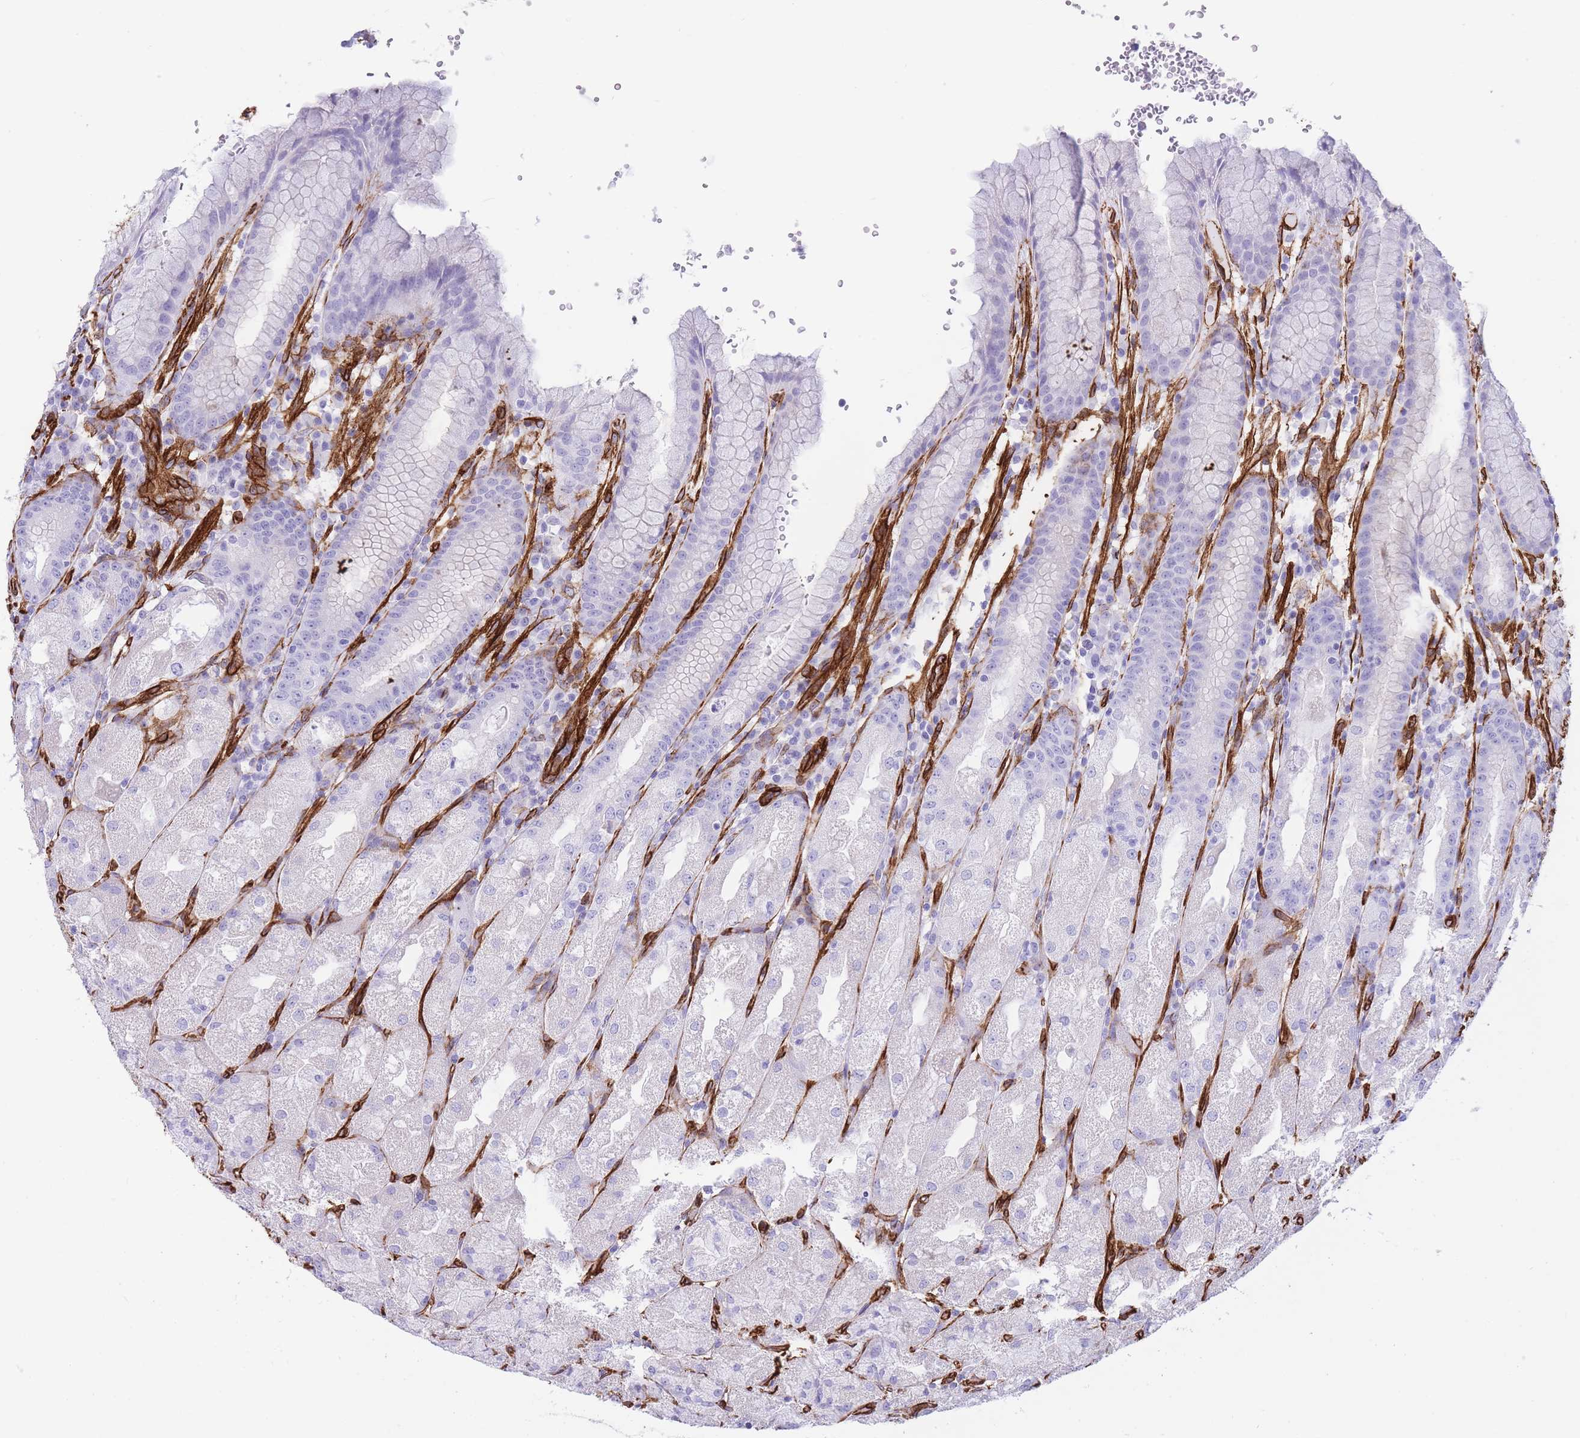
{"staining": {"intensity": "negative", "quantity": "none", "location": "none"}, "tissue": "stomach", "cell_type": "Glandular cells", "image_type": "normal", "snomed": [{"axis": "morphology", "description": "Normal tissue, NOS"}, {"axis": "topography", "description": "Stomach, upper"}], "caption": "This is a micrograph of IHC staining of unremarkable stomach, which shows no expression in glandular cells. (IHC, brightfield microscopy, high magnification).", "gene": "CAVIN1", "patient": {"sex": "male", "age": 52}}